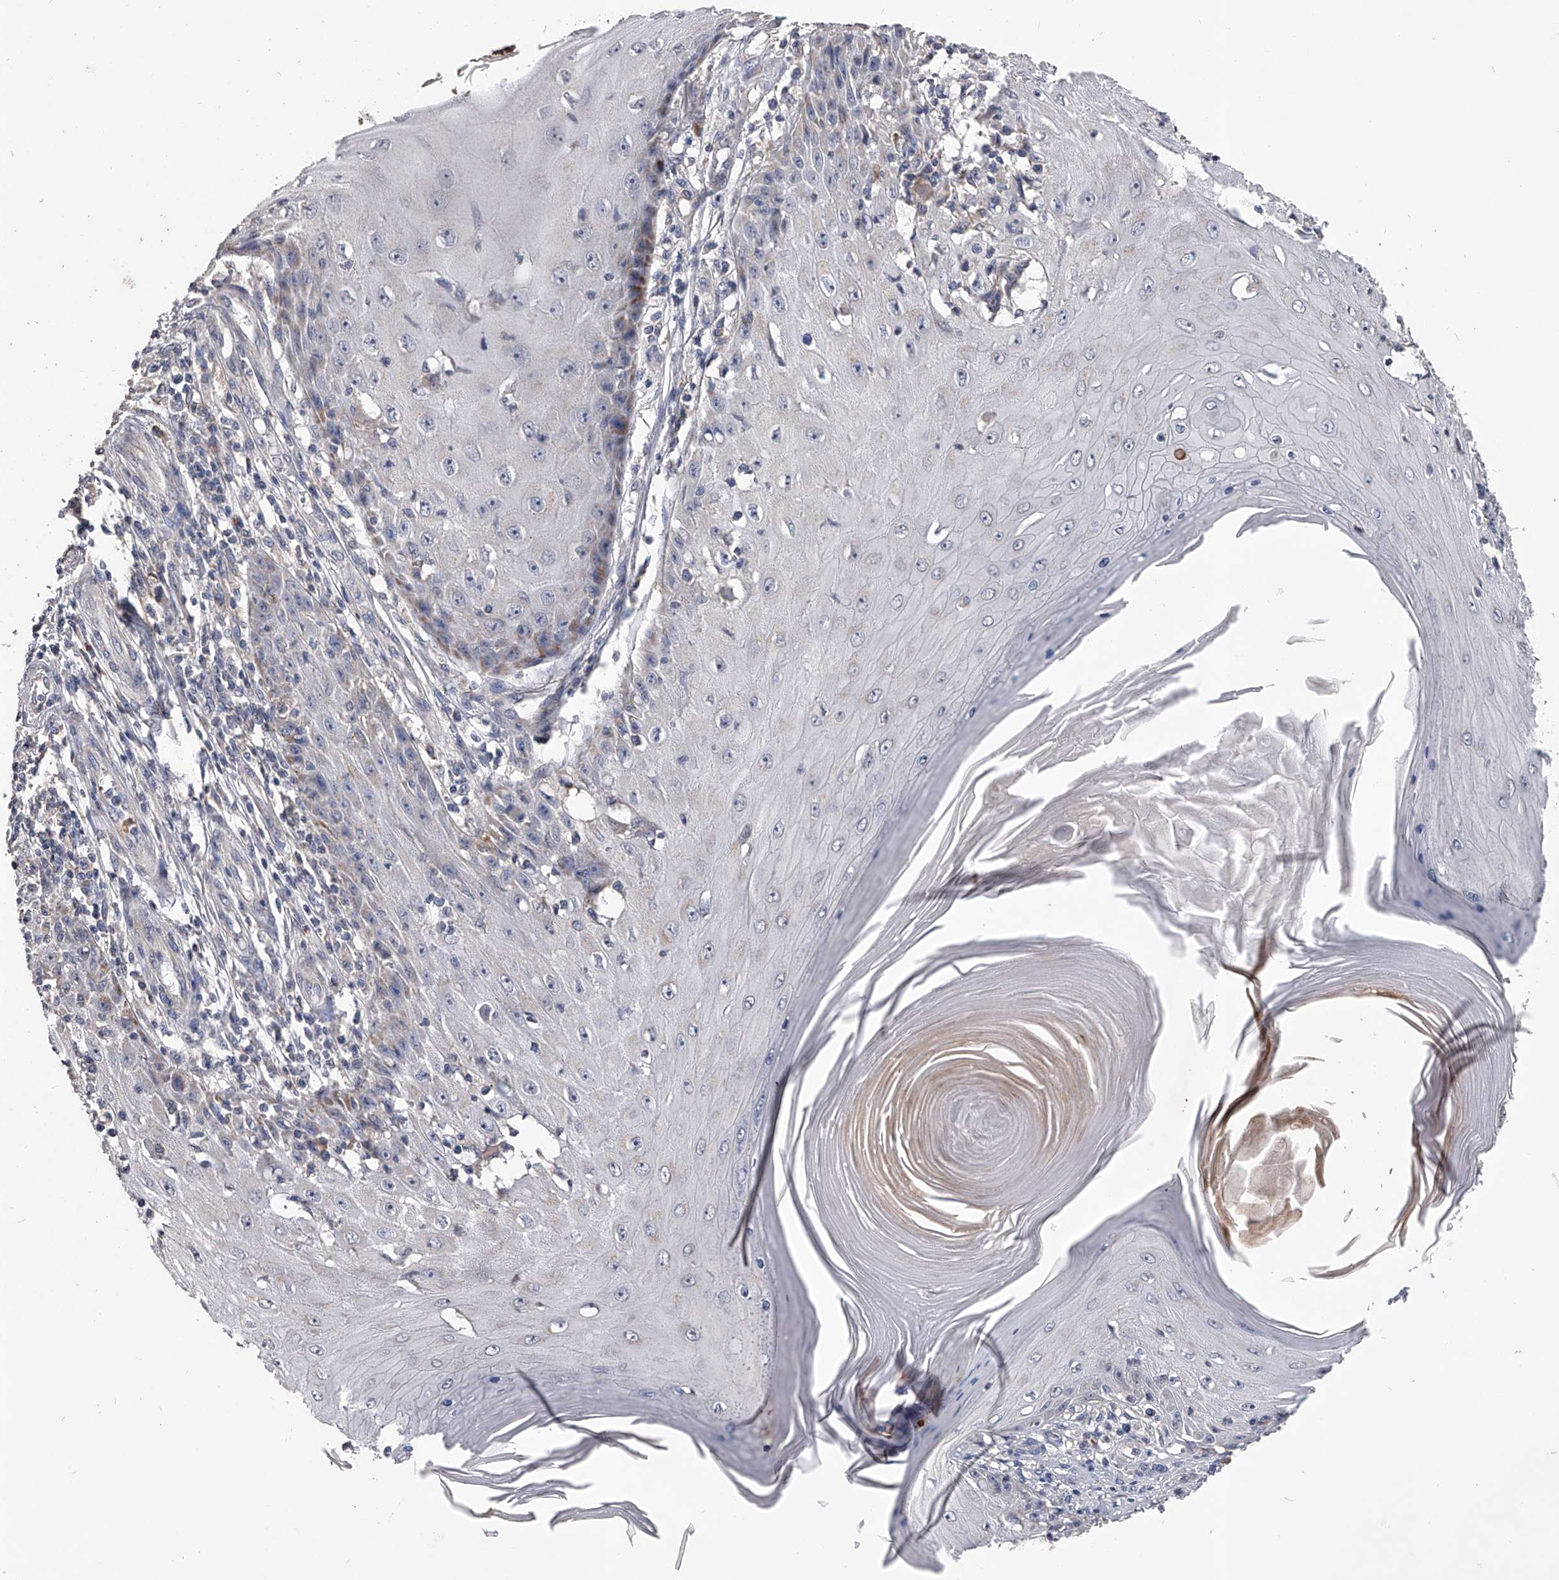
{"staining": {"intensity": "weak", "quantity": "<25%", "location": "cytoplasmic/membranous"}, "tissue": "skin cancer", "cell_type": "Tumor cells", "image_type": "cancer", "snomed": [{"axis": "morphology", "description": "Squamous cell carcinoma, NOS"}, {"axis": "topography", "description": "Skin"}], "caption": "Tumor cells are negative for brown protein staining in skin cancer.", "gene": "NRP1", "patient": {"sex": "female", "age": 73}}